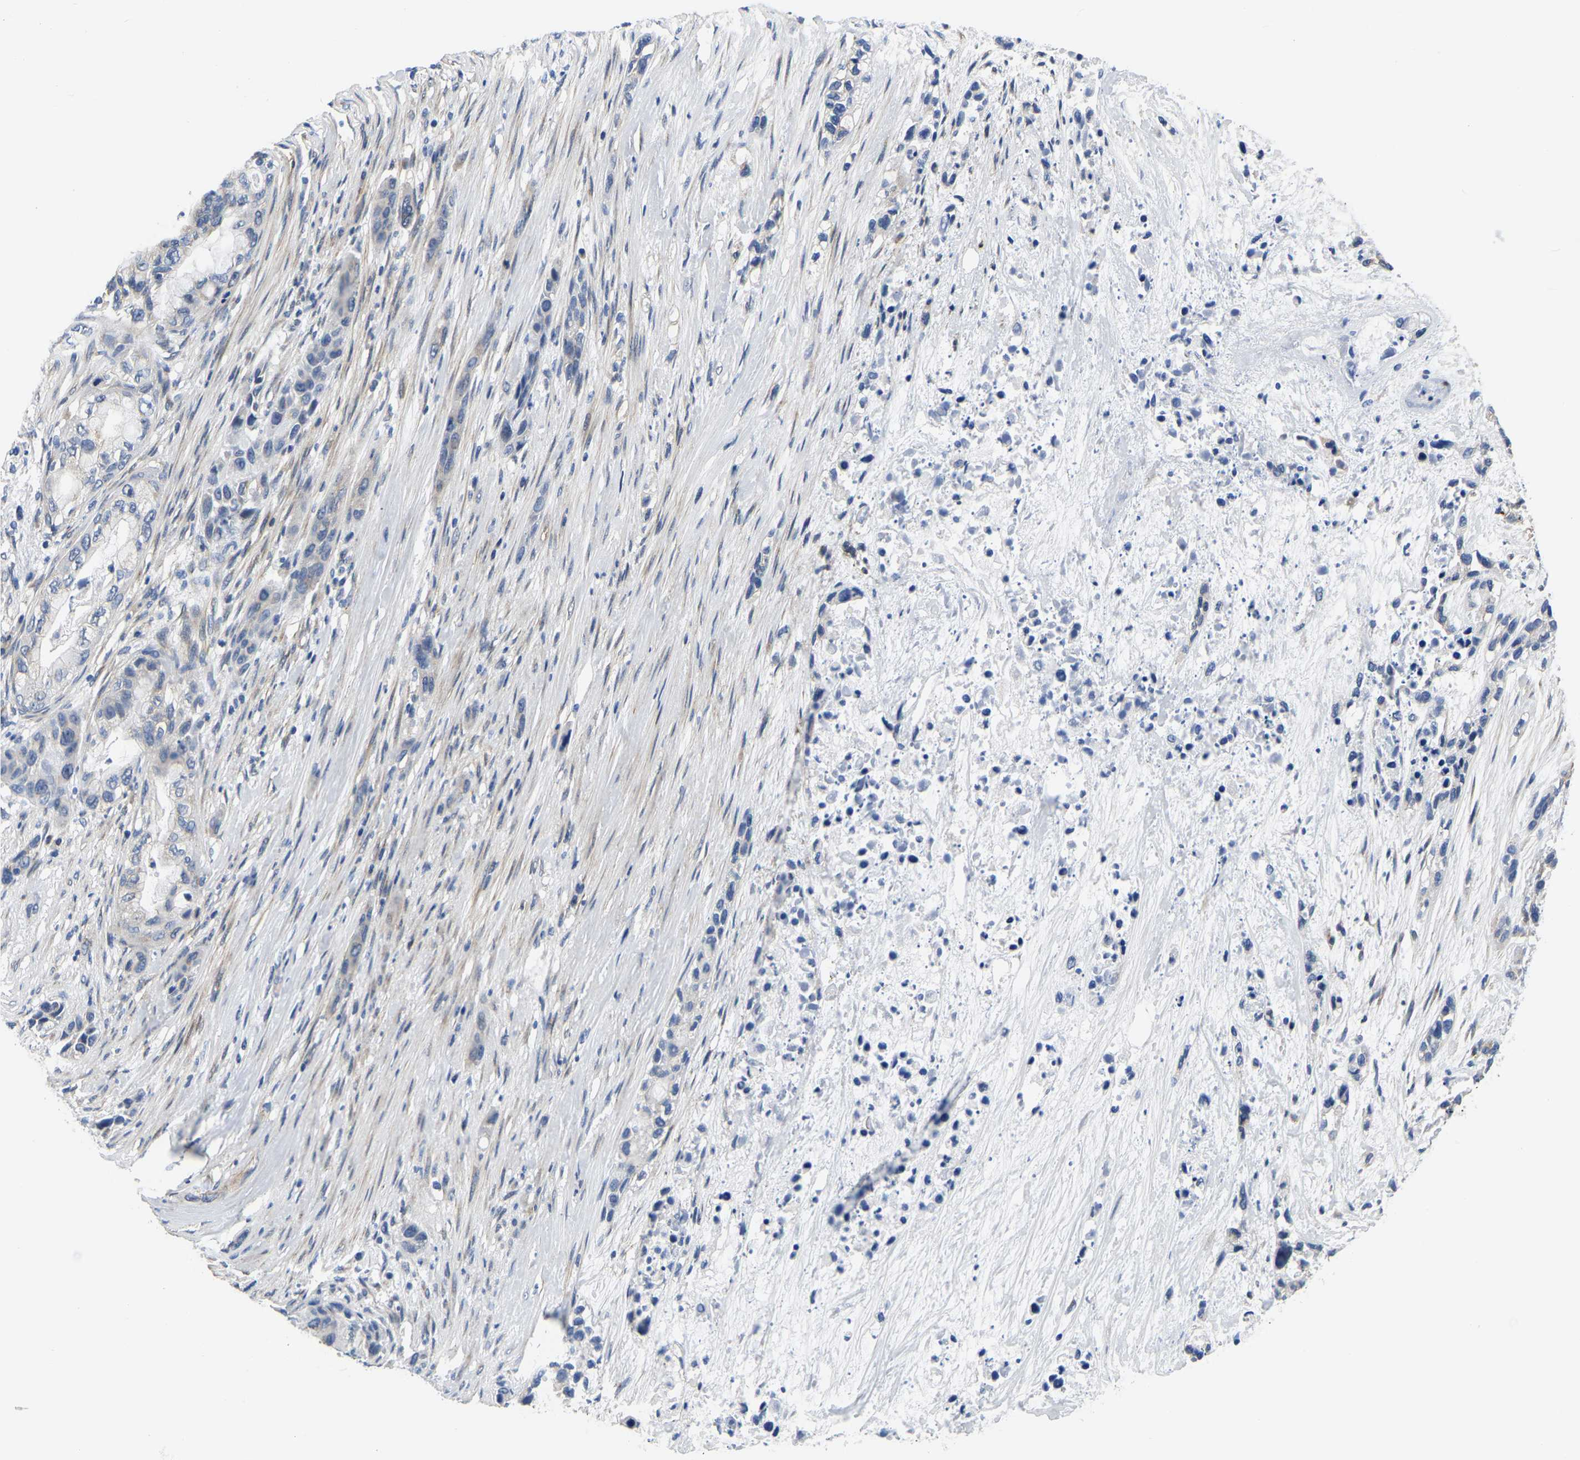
{"staining": {"intensity": "negative", "quantity": "none", "location": "none"}, "tissue": "pancreatic cancer", "cell_type": "Tumor cells", "image_type": "cancer", "snomed": [{"axis": "morphology", "description": "Adenocarcinoma, NOS"}, {"axis": "topography", "description": "Pancreas"}], "caption": "The IHC photomicrograph has no significant expression in tumor cells of pancreatic adenocarcinoma tissue.", "gene": "PDLIM7", "patient": {"sex": "male", "age": 53}}